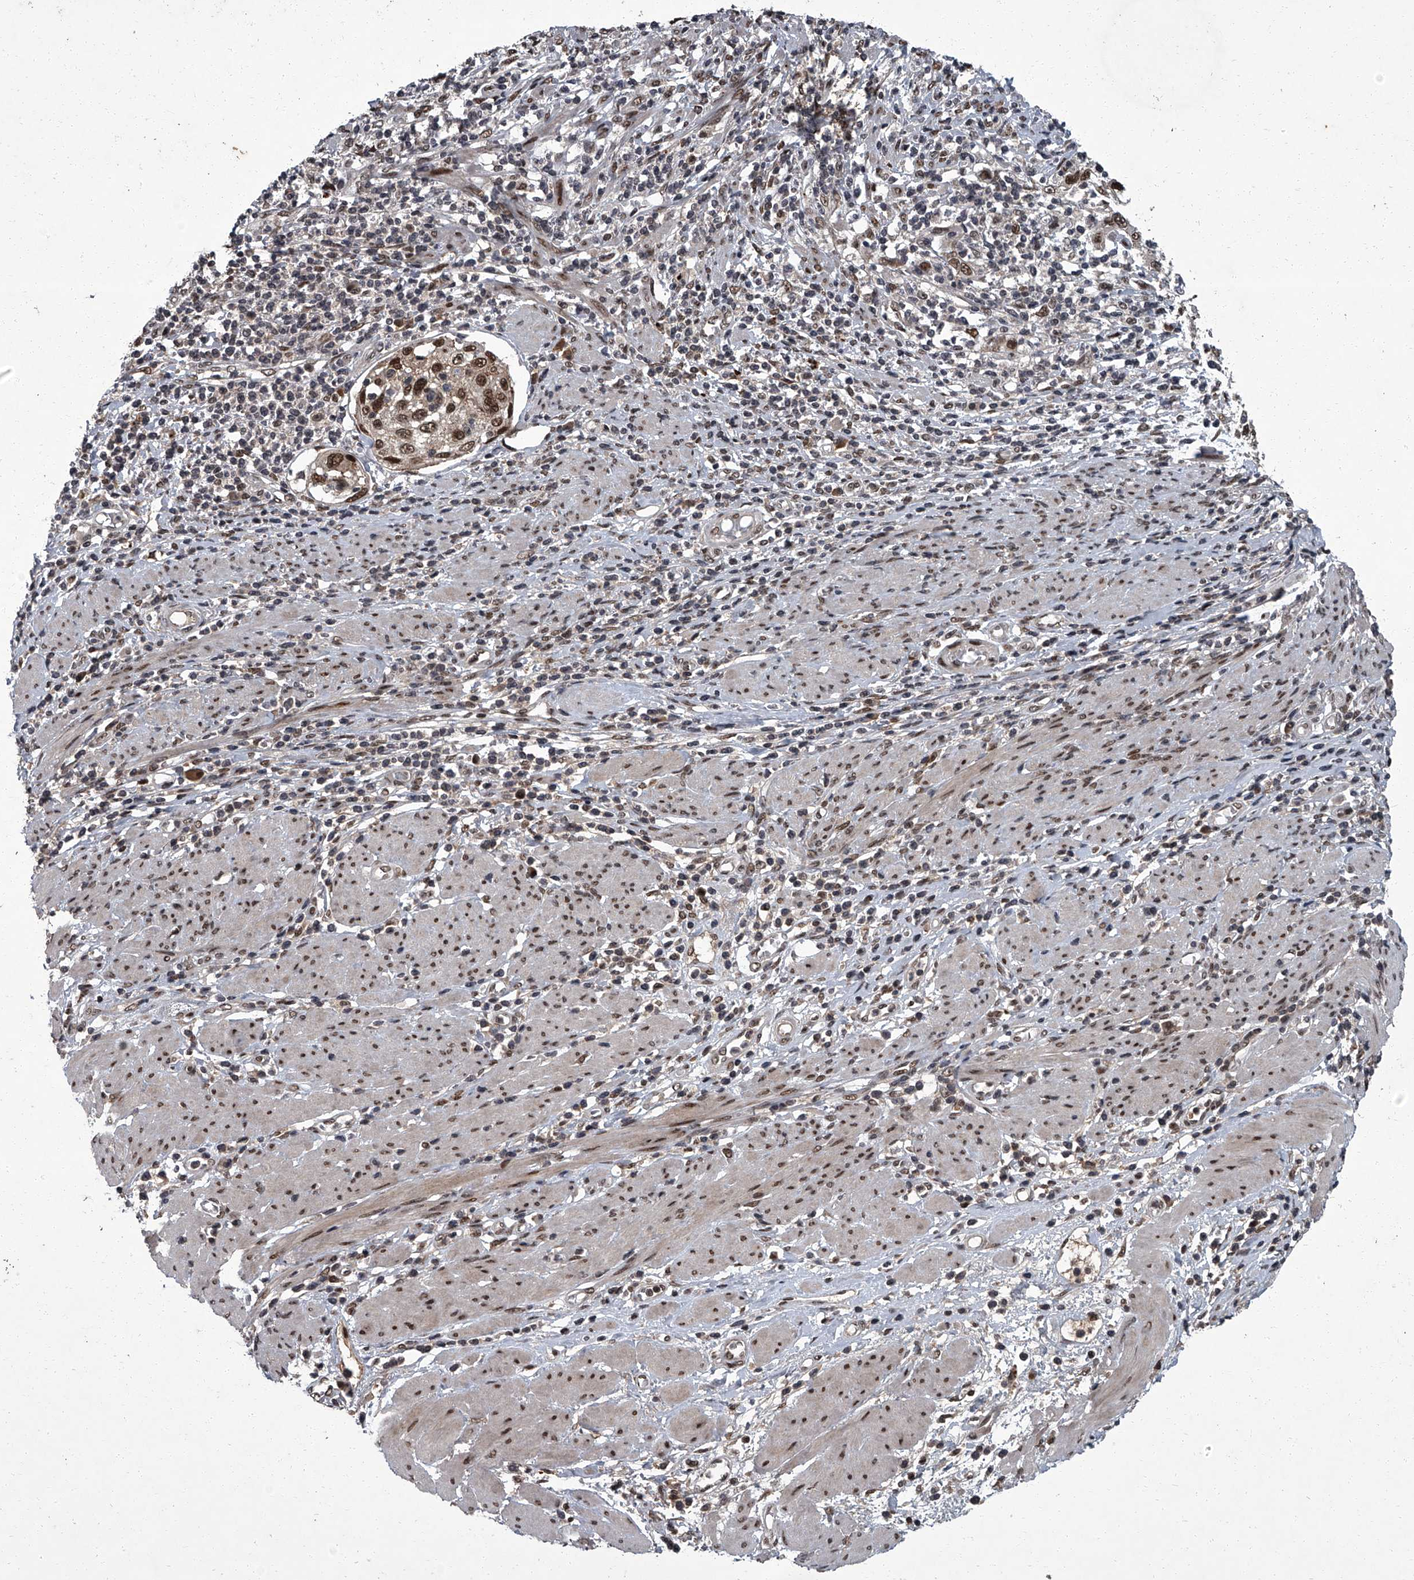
{"staining": {"intensity": "moderate", "quantity": ">75%", "location": "nuclear"}, "tissue": "cervical cancer", "cell_type": "Tumor cells", "image_type": "cancer", "snomed": [{"axis": "morphology", "description": "Squamous cell carcinoma, NOS"}, {"axis": "topography", "description": "Cervix"}], "caption": "Brown immunohistochemical staining in cervical cancer reveals moderate nuclear positivity in about >75% of tumor cells.", "gene": "ZNF518B", "patient": {"sex": "female", "age": 70}}